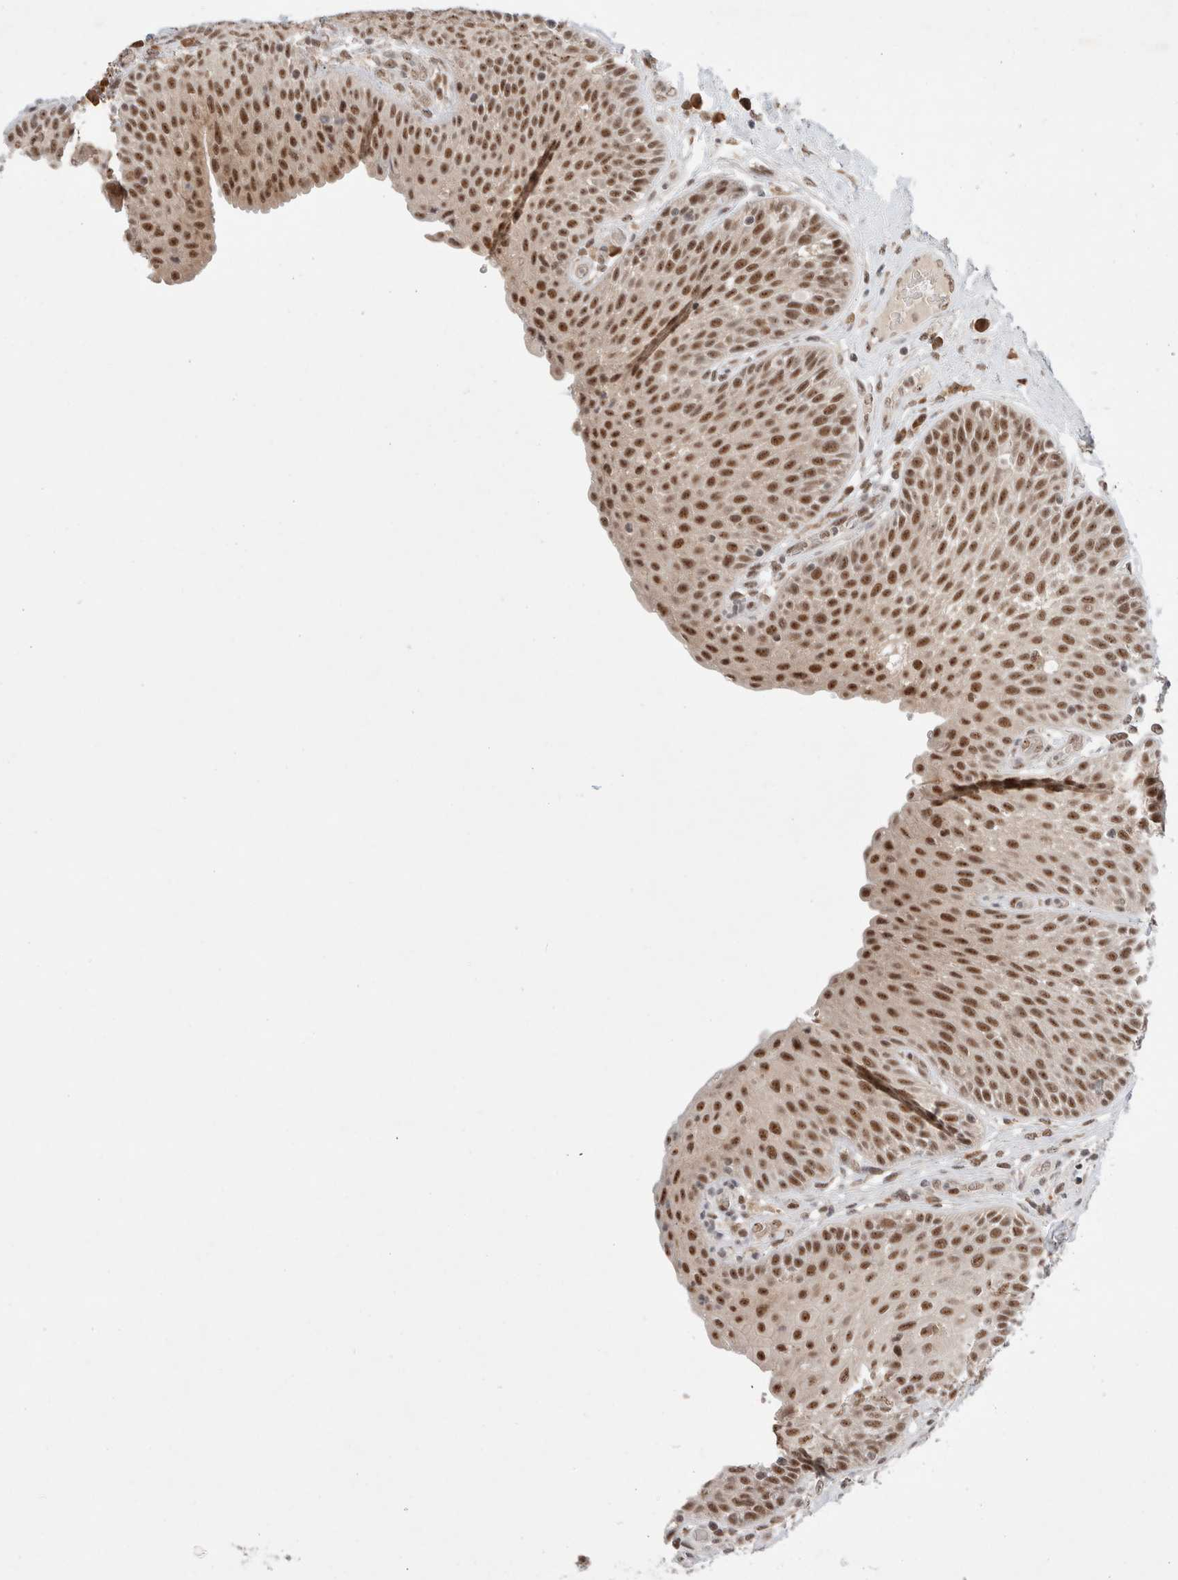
{"staining": {"intensity": "strong", "quantity": ">75%", "location": "nuclear"}, "tissue": "urinary bladder", "cell_type": "Urothelial cells", "image_type": "normal", "snomed": [{"axis": "morphology", "description": "Normal tissue, NOS"}, {"axis": "topography", "description": "Urinary bladder"}], "caption": "Brown immunohistochemical staining in benign human urinary bladder displays strong nuclear staining in approximately >75% of urothelial cells.", "gene": "NCAPG2", "patient": {"sex": "female", "age": 62}}